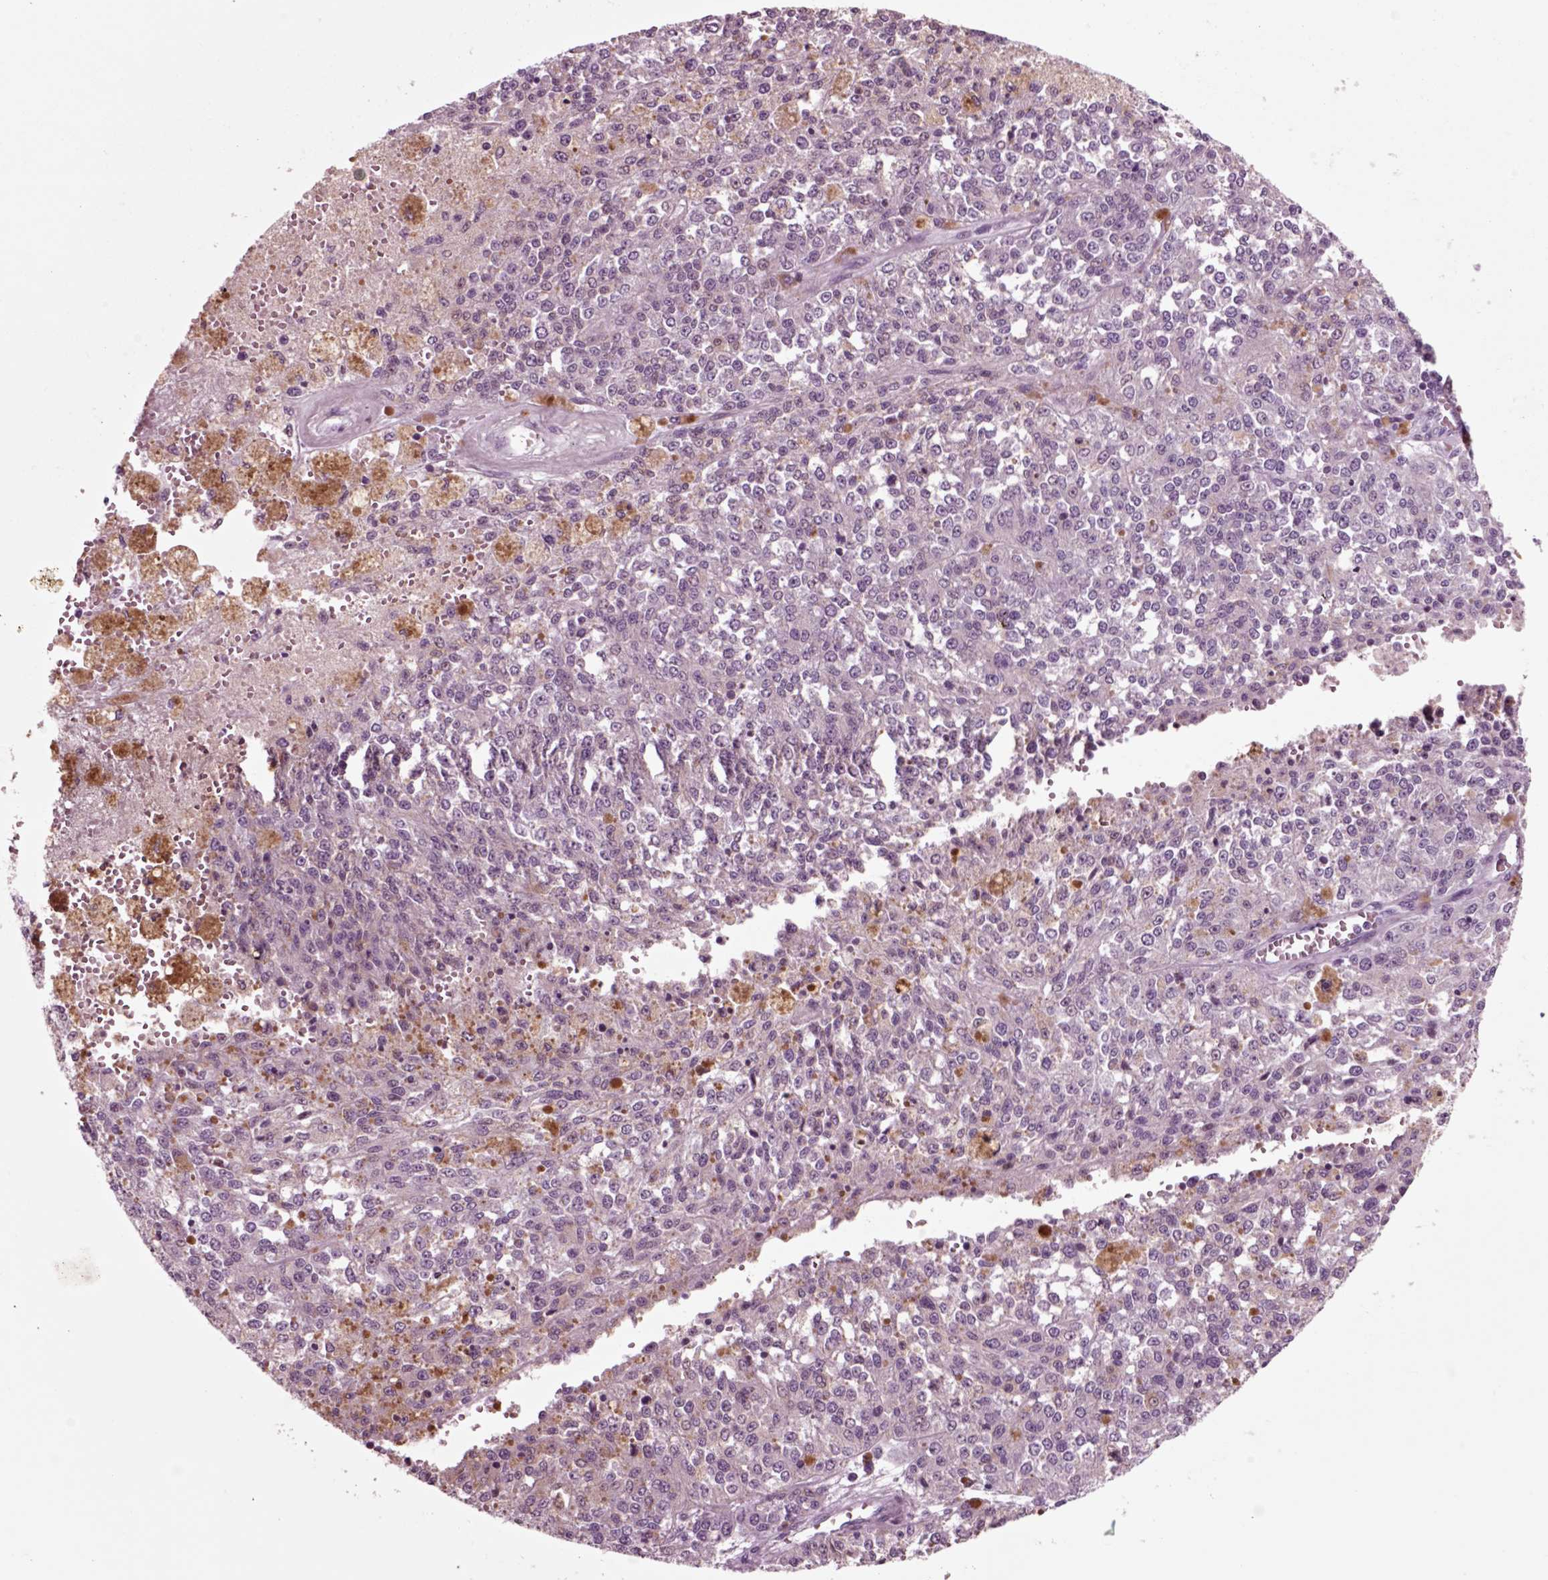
{"staining": {"intensity": "negative", "quantity": "none", "location": "none"}, "tissue": "melanoma", "cell_type": "Tumor cells", "image_type": "cancer", "snomed": [{"axis": "morphology", "description": "Malignant melanoma, Metastatic site"}, {"axis": "topography", "description": "Lymph node"}], "caption": "High magnification brightfield microscopy of melanoma stained with DAB (brown) and counterstained with hematoxylin (blue): tumor cells show no significant positivity.", "gene": "CHGB", "patient": {"sex": "female", "age": 64}}